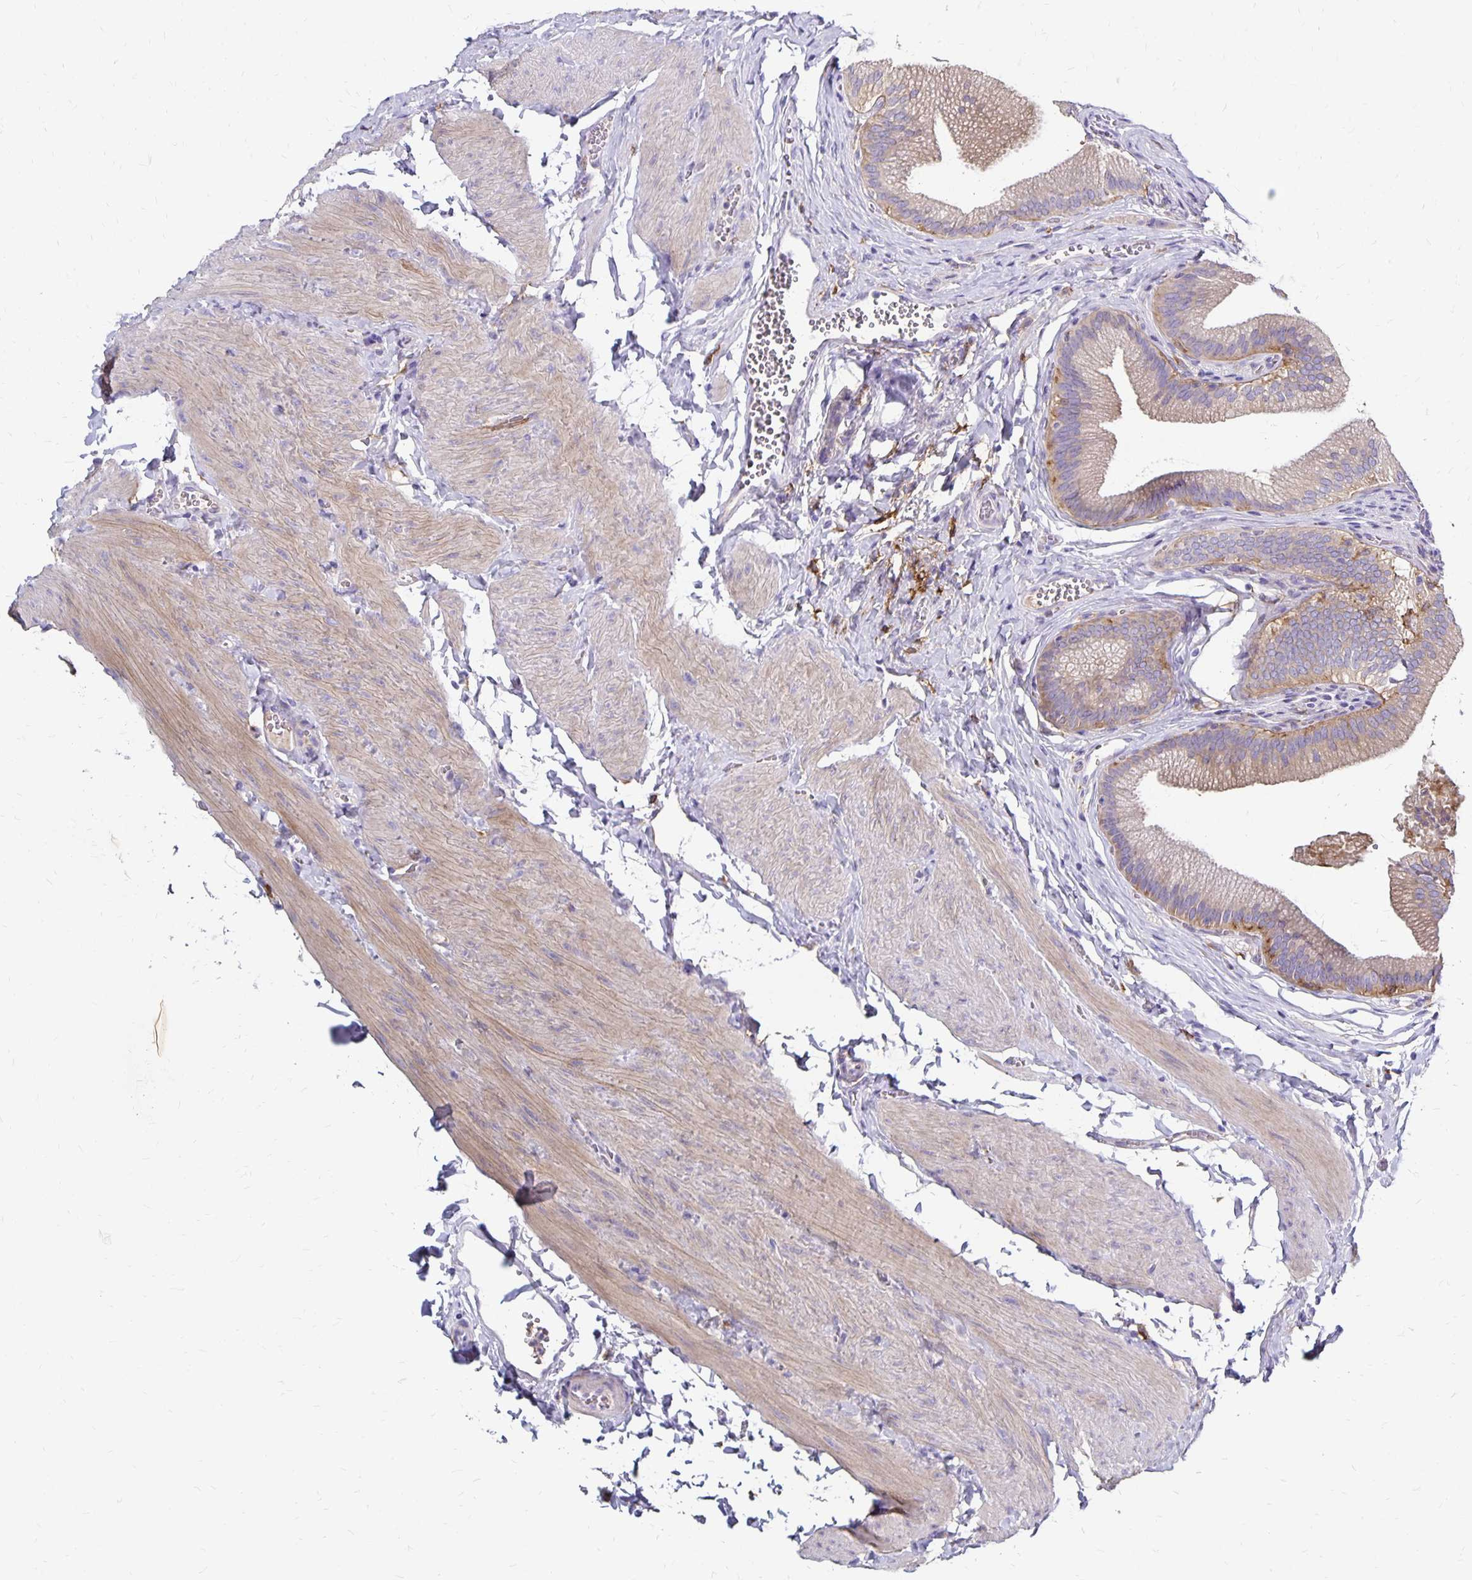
{"staining": {"intensity": "moderate", "quantity": "25%-75%", "location": "cytoplasmic/membranous"}, "tissue": "gallbladder", "cell_type": "Glandular cells", "image_type": "normal", "snomed": [{"axis": "morphology", "description": "Normal tissue, NOS"}, {"axis": "topography", "description": "Gallbladder"}, {"axis": "topography", "description": "Peripheral nerve tissue"}], "caption": "Protein analysis of benign gallbladder shows moderate cytoplasmic/membranous expression in about 25%-75% of glandular cells. The protein is shown in brown color, while the nuclei are stained blue.", "gene": "TNS3", "patient": {"sex": "male", "age": 17}}